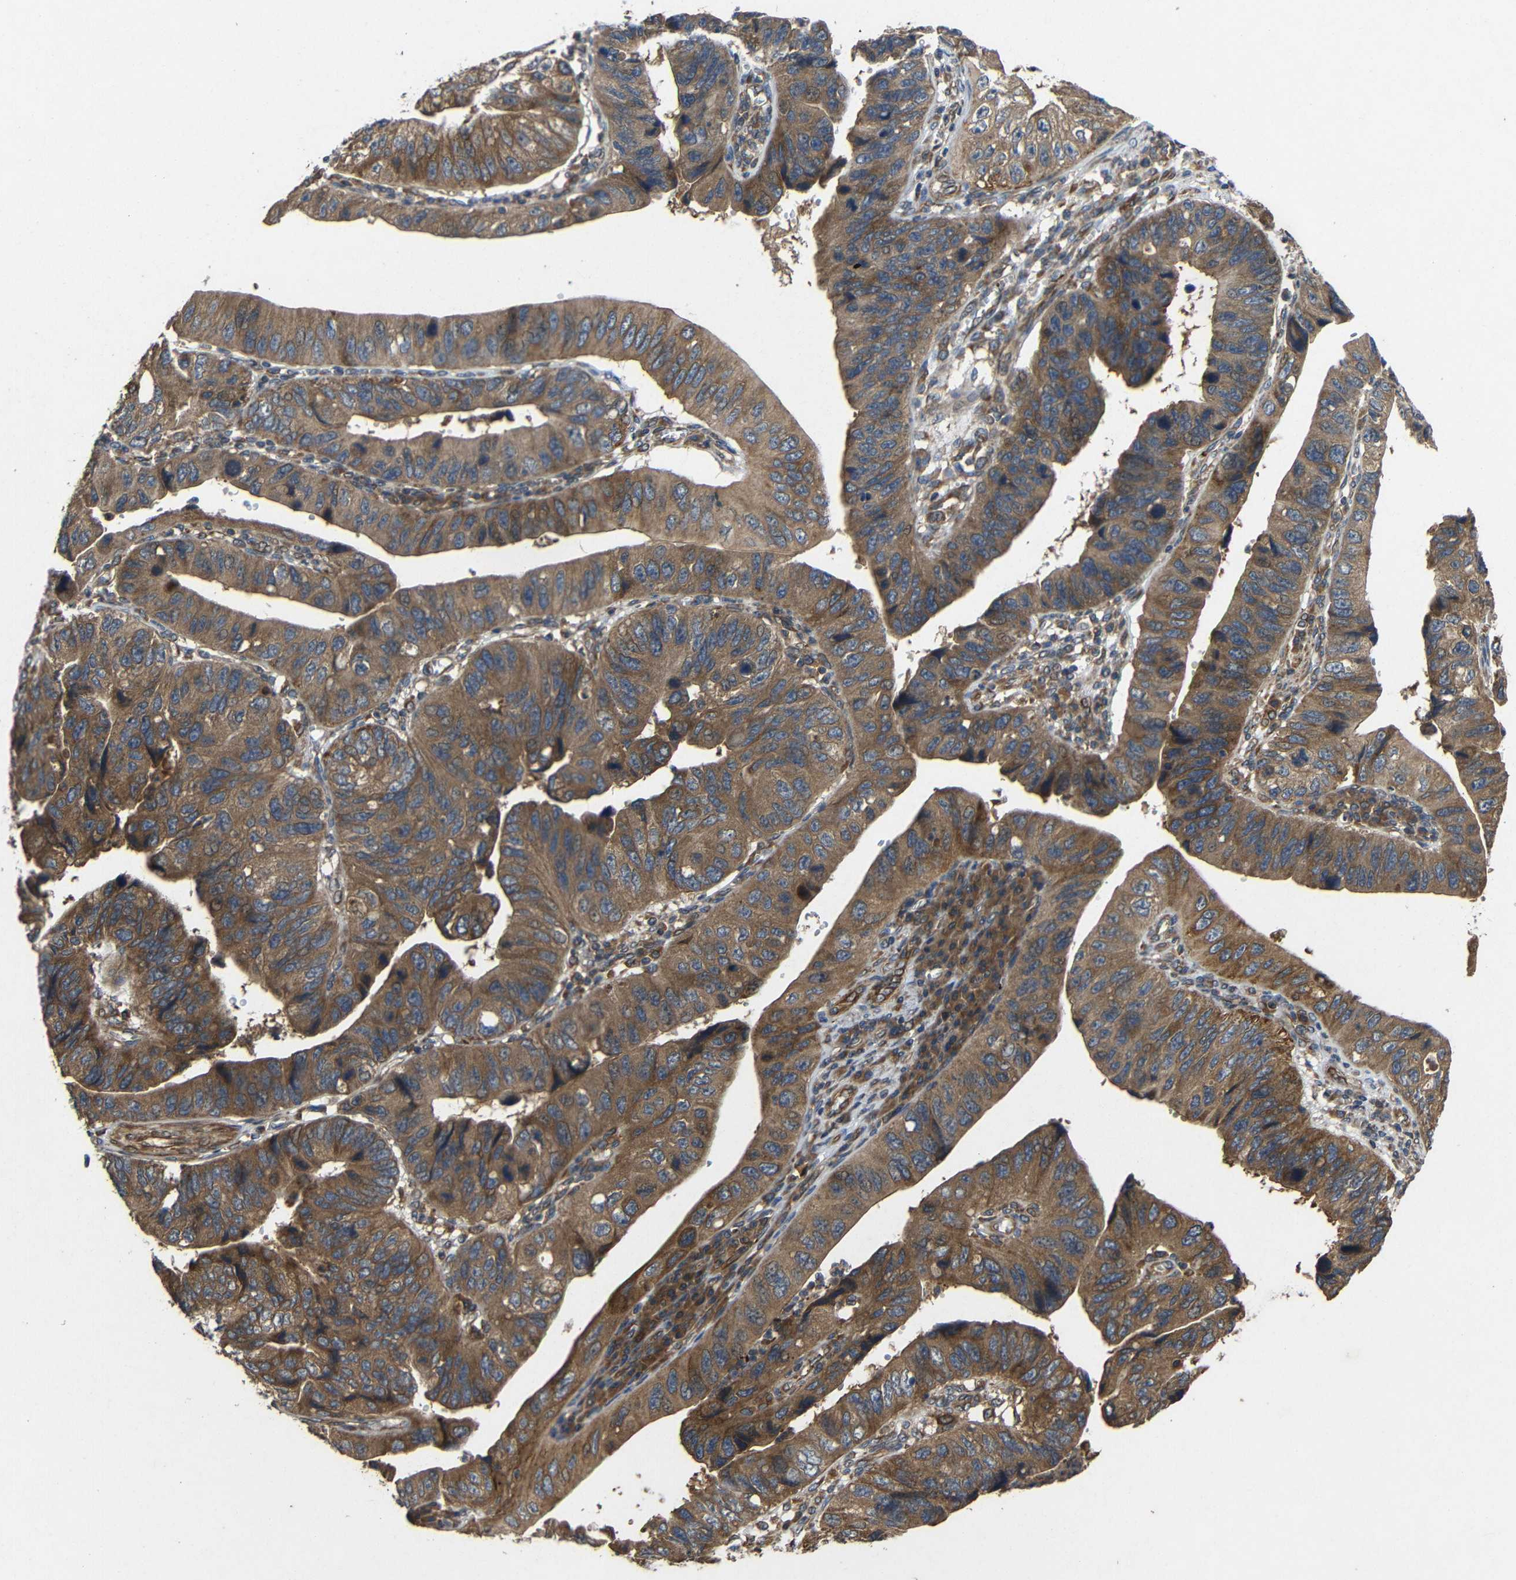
{"staining": {"intensity": "moderate", "quantity": ">75%", "location": "cytoplasmic/membranous"}, "tissue": "stomach cancer", "cell_type": "Tumor cells", "image_type": "cancer", "snomed": [{"axis": "morphology", "description": "Adenocarcinoma, NOS"}, {"axis": "topography", "description": "Stomach"}], "caption": "Stomach cancer (adenocarcinoma) tissue shows moderate cytoplasmic/membranous staining in approximately >75% of tumor cells, visualized by immunohistochemistry. The staining was performed using DAB (3,3'-diaminobenzidine), with brown indicating positive protein expression. Nuclei are stained blue with hematoxylin.", "gene": "EIF2S1", "patient": {"sex": "male", "age": 59}}